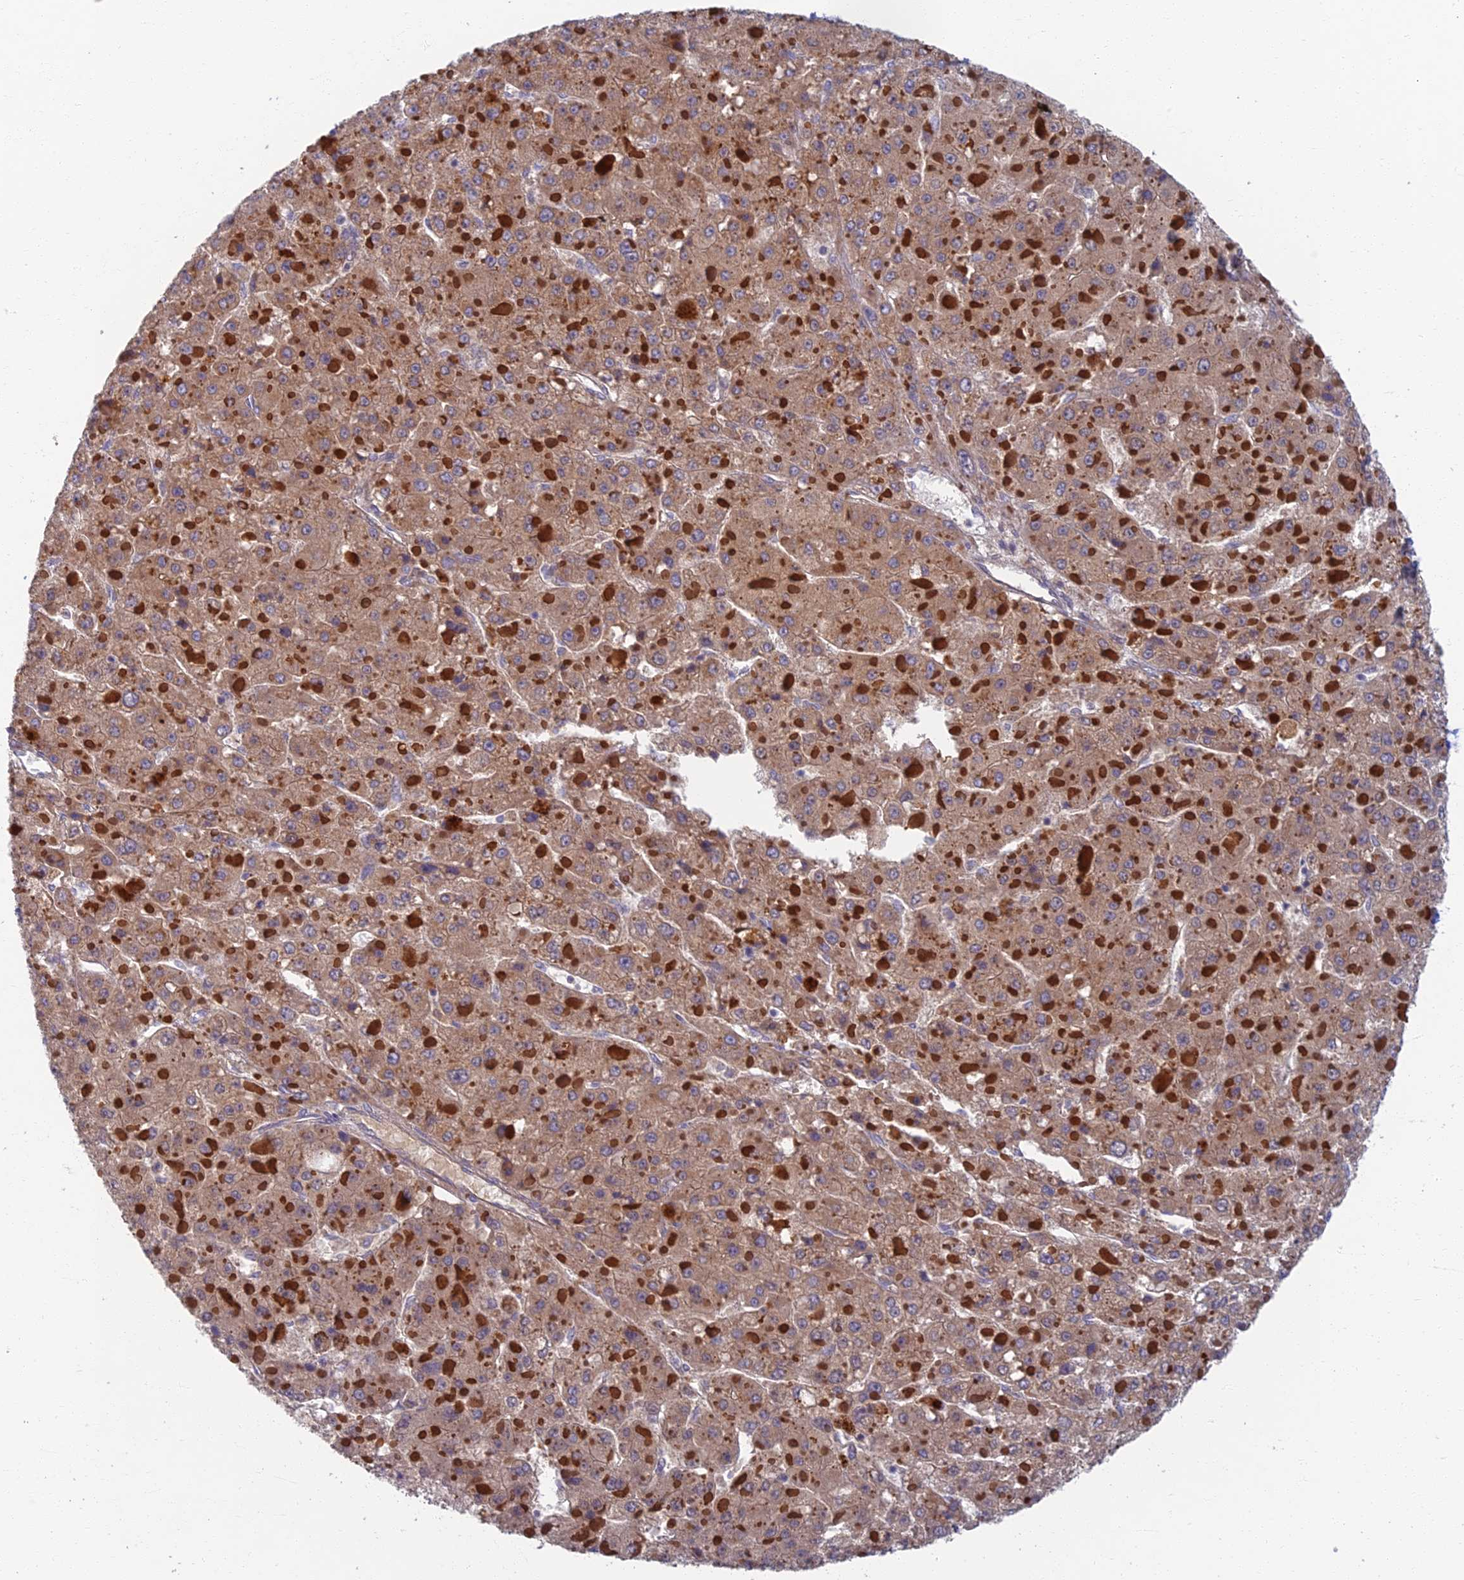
{"staining": {"intensity": "moderate", "quantity": ">75%", "location": "cytoplasmic/membranous"}, "tissue": "liver cancer", "cell_type": "Tumor cells", "image_type": "cancer", "snomed": [{"axis": "morphology", "description": "Carcinoma, Hepatocellular, NOS"}, {"axis": "topography", "description": "Liver"}], "caption": "Approximately >75% of tumor cells in liver cancer display moderate cytoplasmic/membranous protein expression as visualized by brown immunohistochemical staining.", "gene": "SOGA1", "patient": {"sex": "female", "age": 73}}